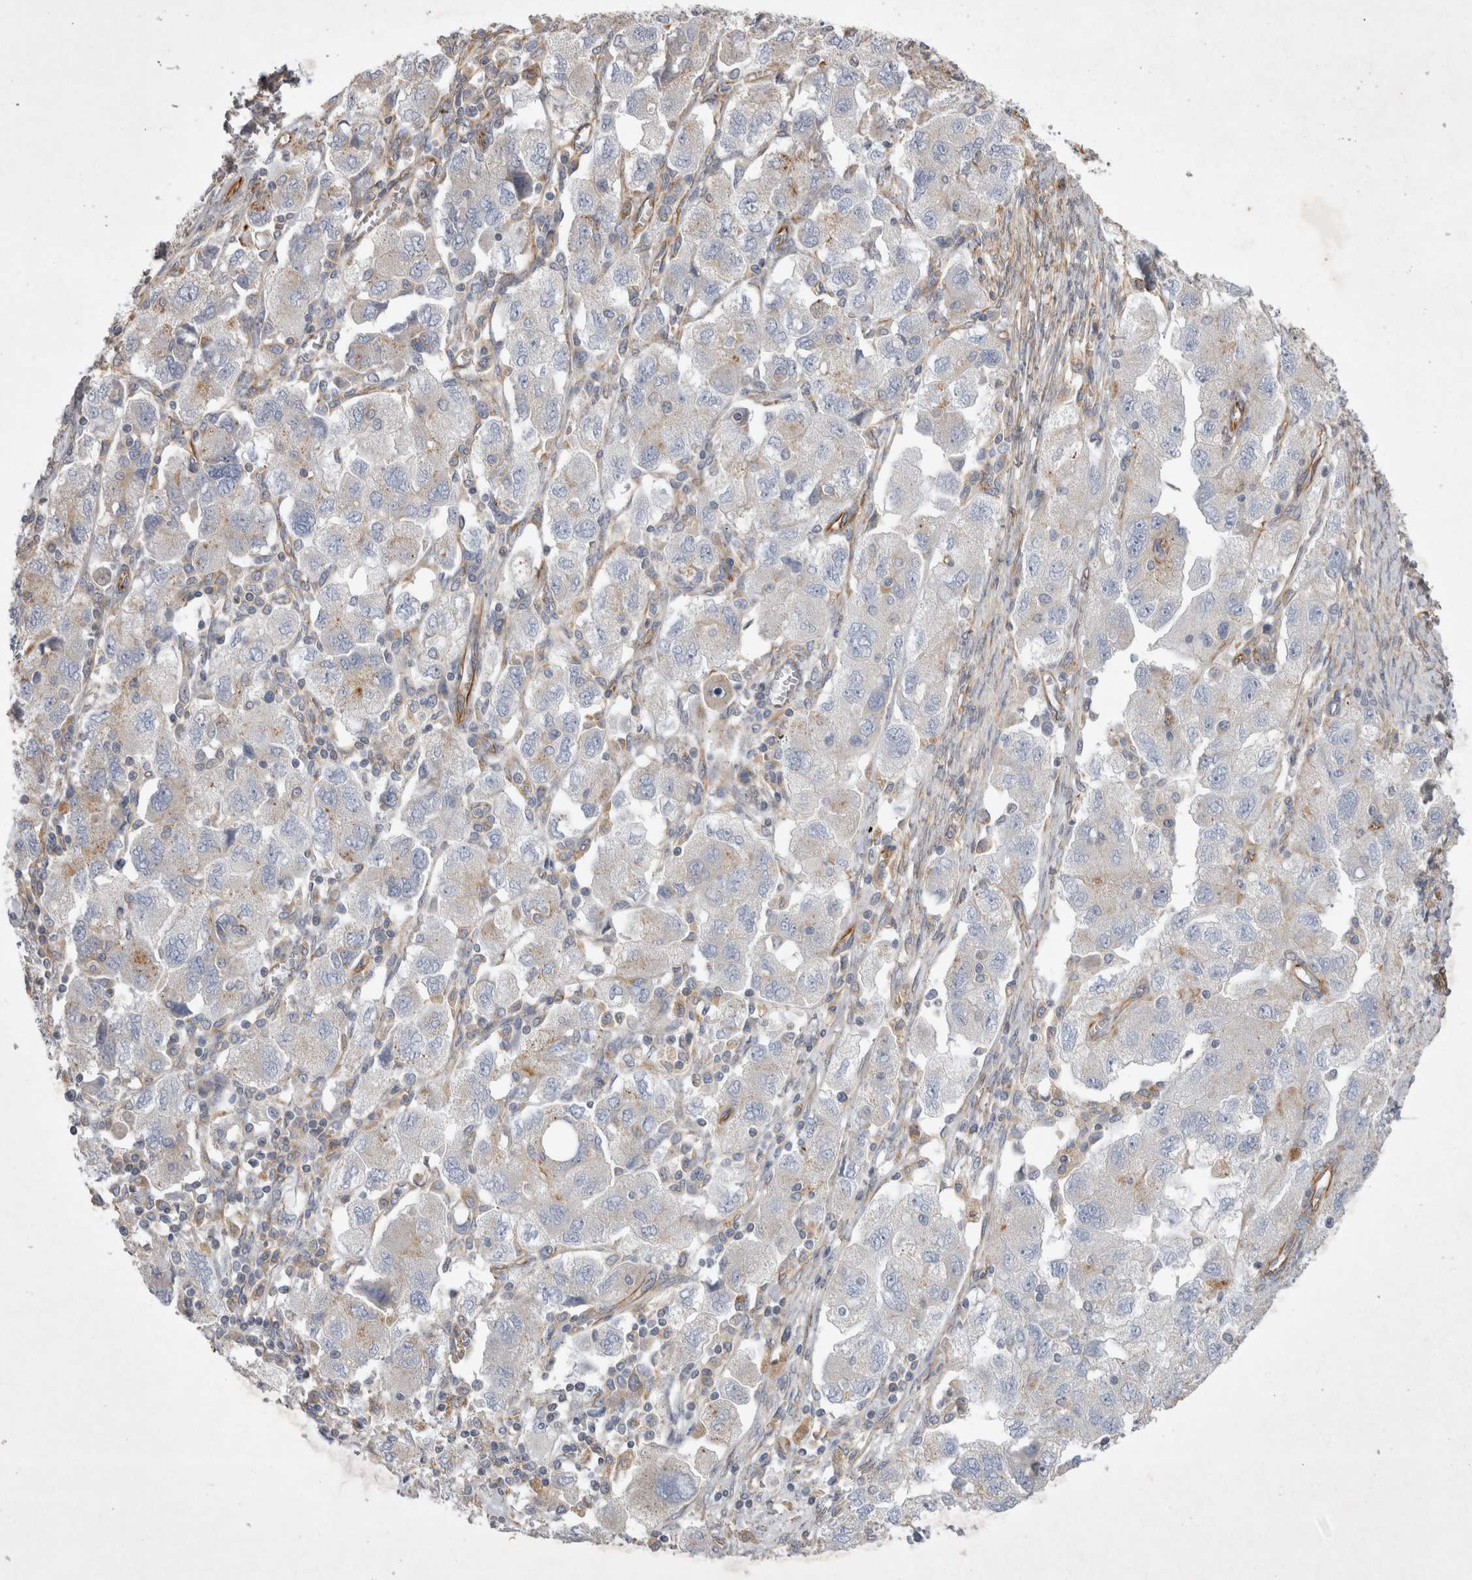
{"staining": {"intensity": "weak", "quantity": "<25%", "location": "cytoplasmic/membranous"}, "tissue": "ovarian cancer", "cell_type": "Tumor cells", "image_type": "cancer", "snomed": [{"axis": "morphology", "description": "Carcinoma, NOS"}, {"axis": "morphology", "description": "Cystadenocarcinoma, serous, NOS"}, {"axis": "topography", "description": "Ovary"}], "caption": "Tumor cells show no significant staining in serous cystadenocarcinoma (ovarian).", "gene": "STRADB", "patient": {"sex": "female", "age": 69}}